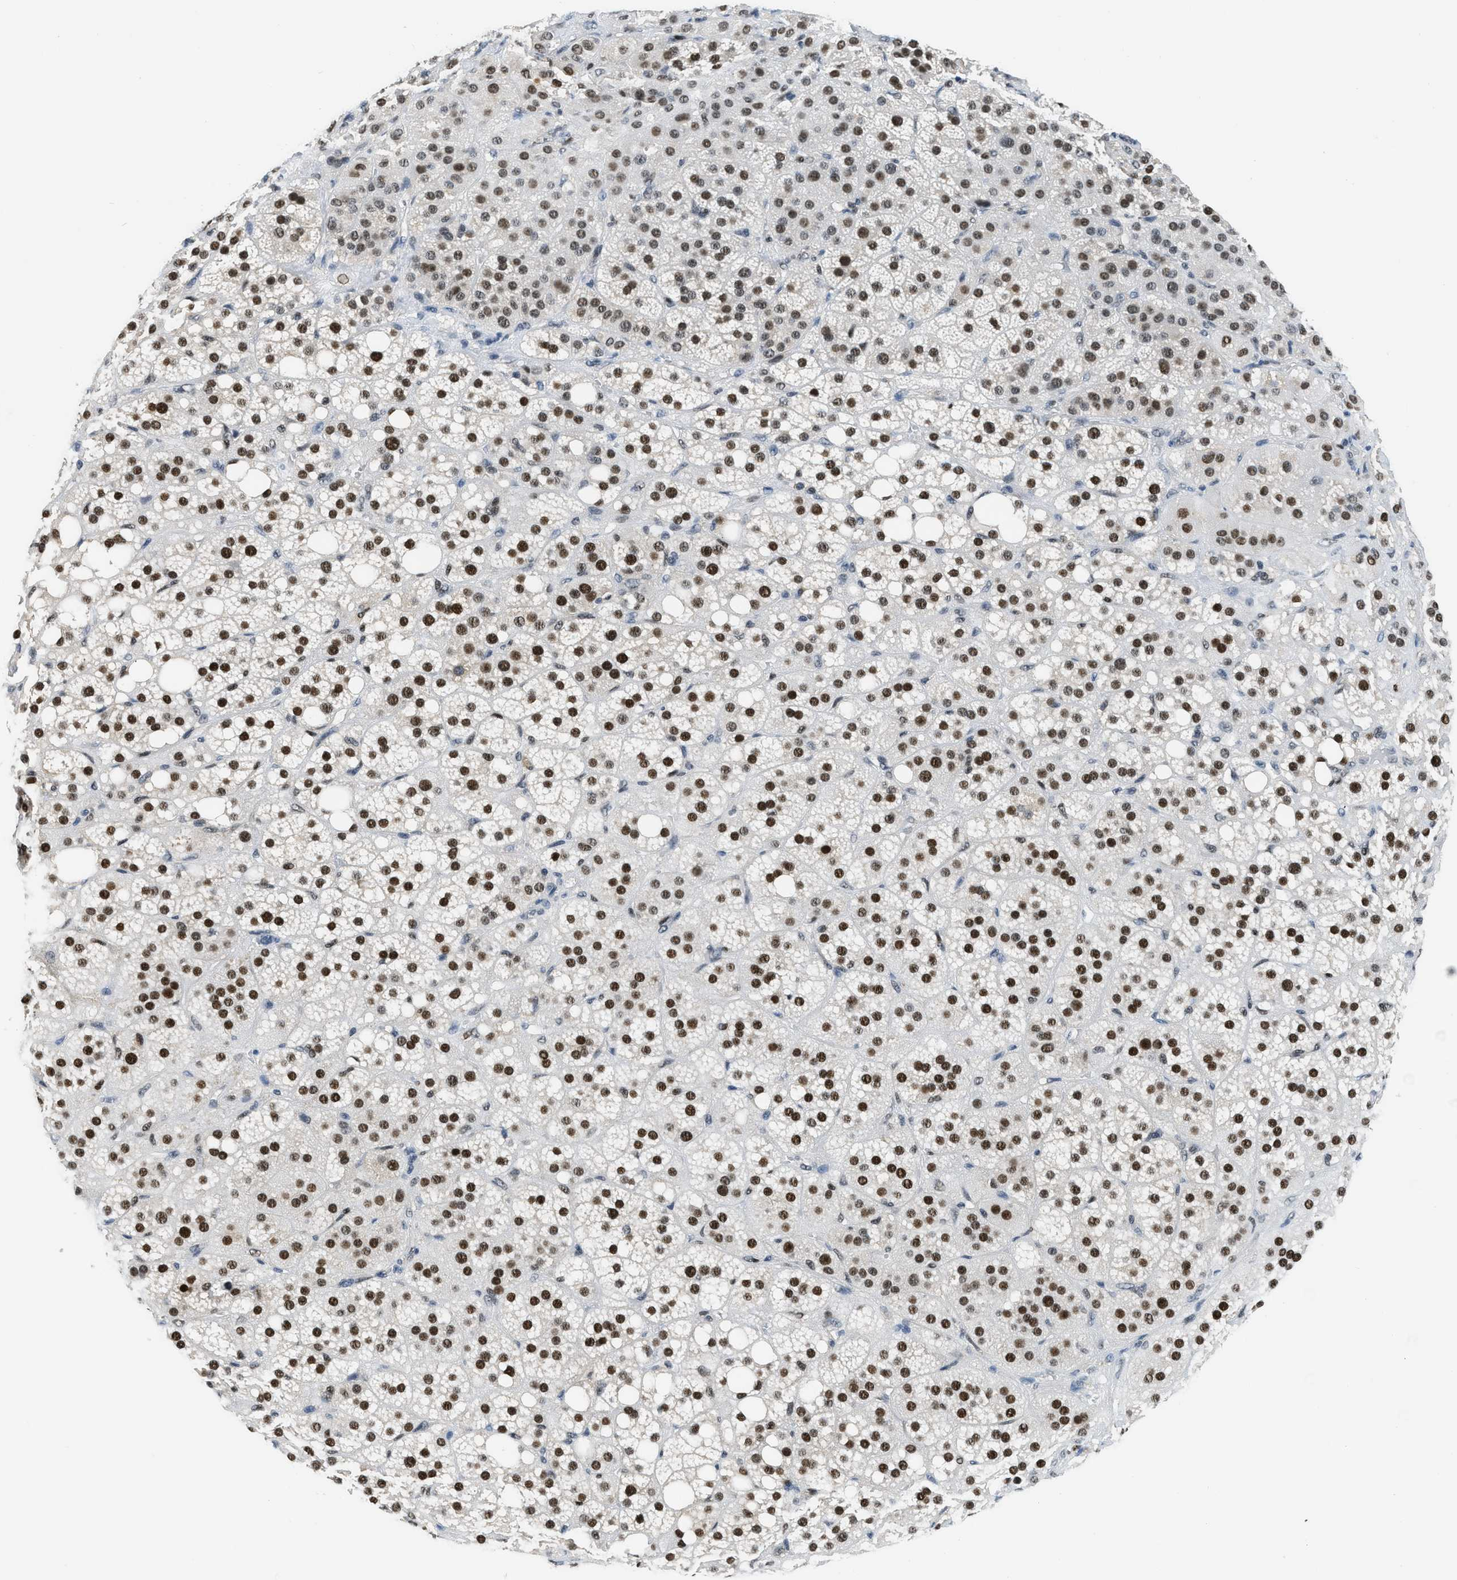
{"staining": {"intensity": "strong", "quantity": "25%-75%", "location": "nuclear"}, "tissue": "adrenal gland", "cell_type": "Glandular cells", "image_type": "normal", "snomed": [{"axis": "morphology", "description": "Normal tissue, NOS"}, {"axis": "topography", "description": "Adrenal gland"}], "caption": "This image displays unremarkable adrenal gland stained with immunohistochemistry (IHC) to label a protein in brown. The nuclear of glandular cells show strong positivity for the protein. Nuclei are counter-stained blue.", "gene": "ALX1", "patient": {"sex": "female", "age": 59}}